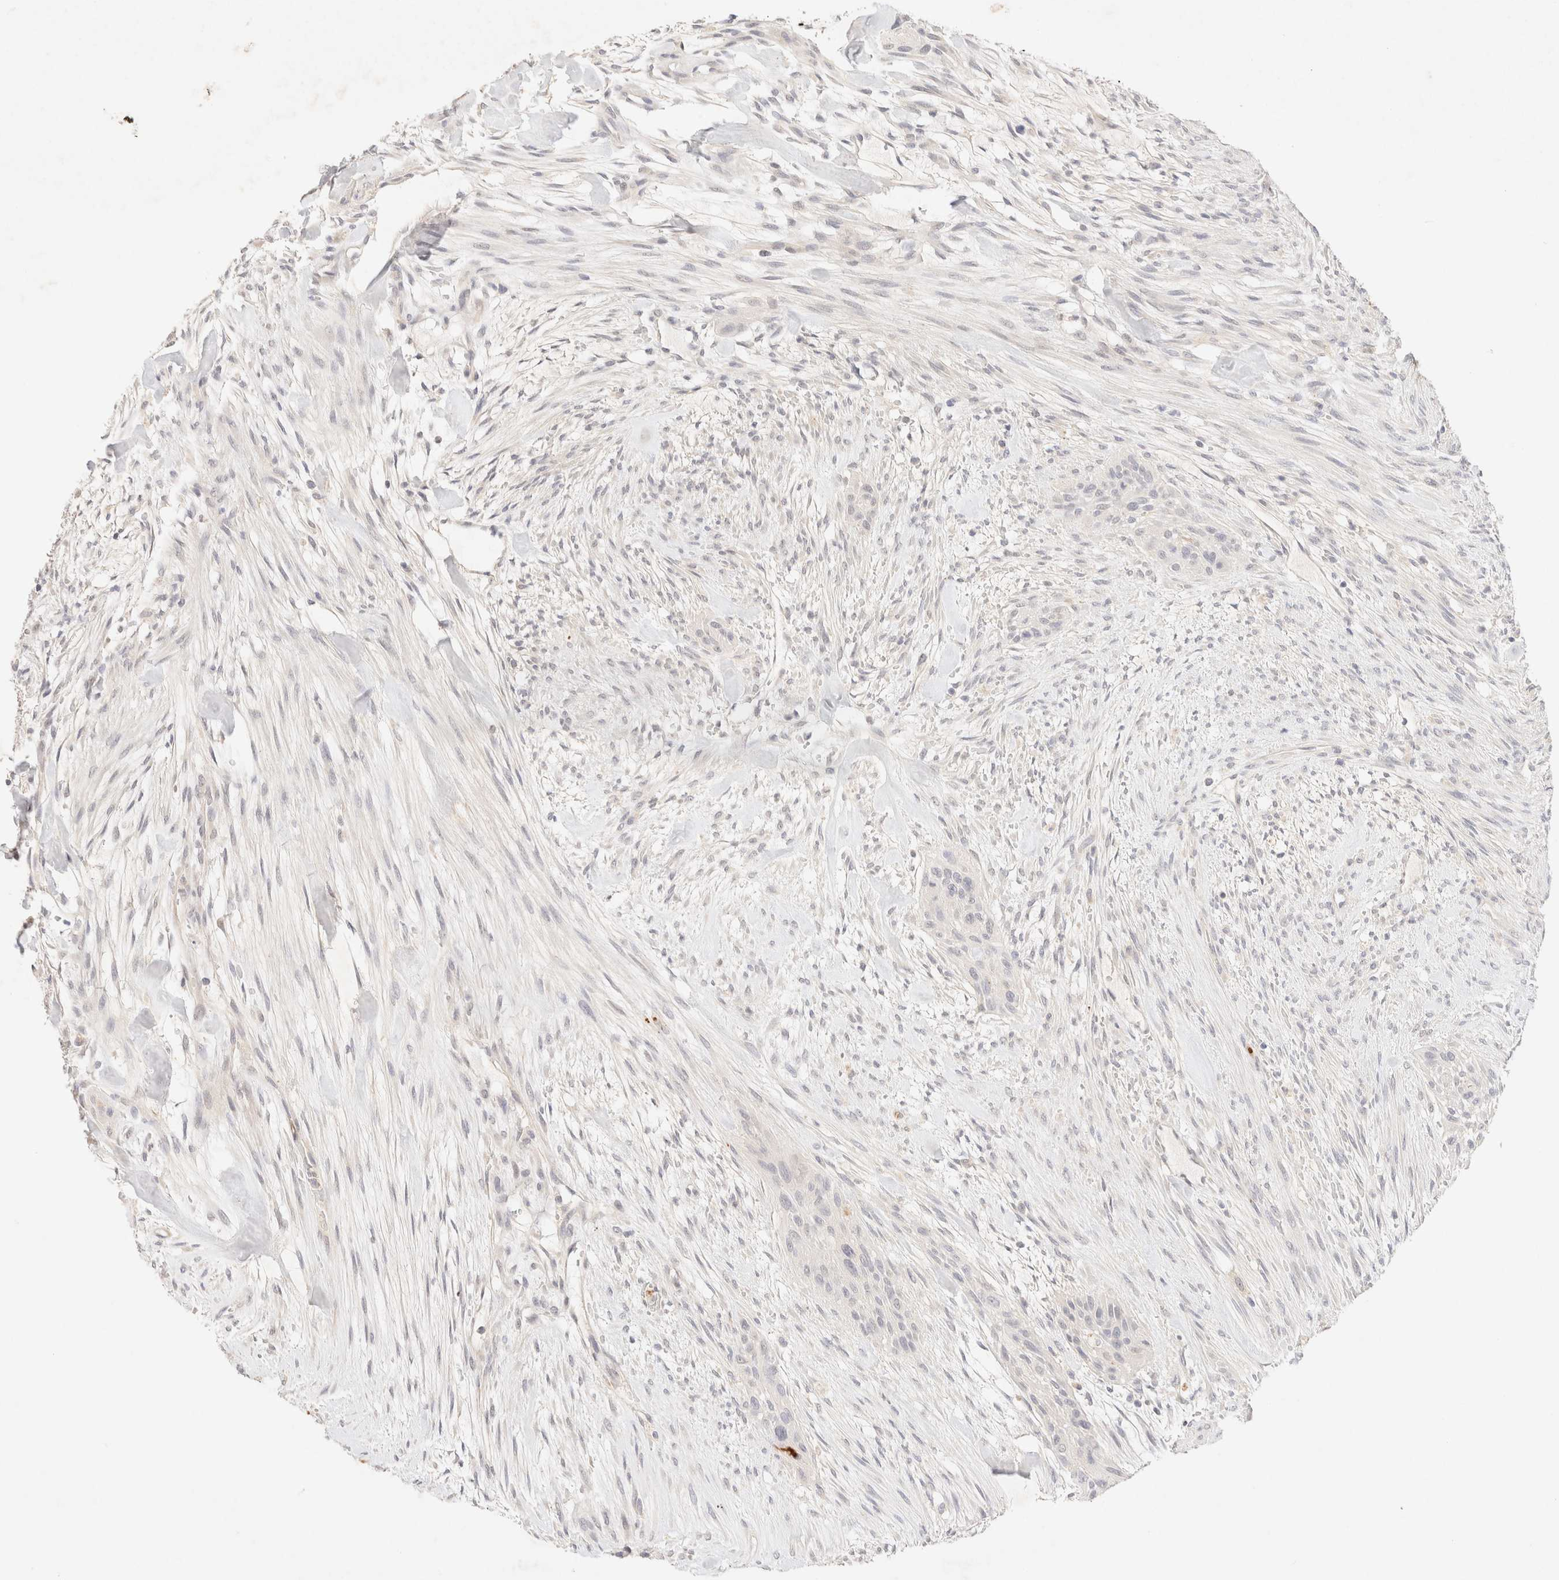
{"staining": {"intensity": "negative", "quantity": "none", "location": "none"}, "tissue": "urothelial cancer", "cell_type": "Tumor cells", "image_type": "cancer", "snomed": [{"axis": "morphology", "description": "Urothelial carcinoma, High grade"}, {"axis": "topography", "description": "Urinary bladder"}], "caption": "Immunohistochemistry of human urothelial cancer exhibits no staining in tumor cells. (Brightfield microscopy of DAB (3,3'-diaminobenzidine) IHC at high magnification).", "gene": "SNTB1", "patient": {"sex": "male", "age": 35}}